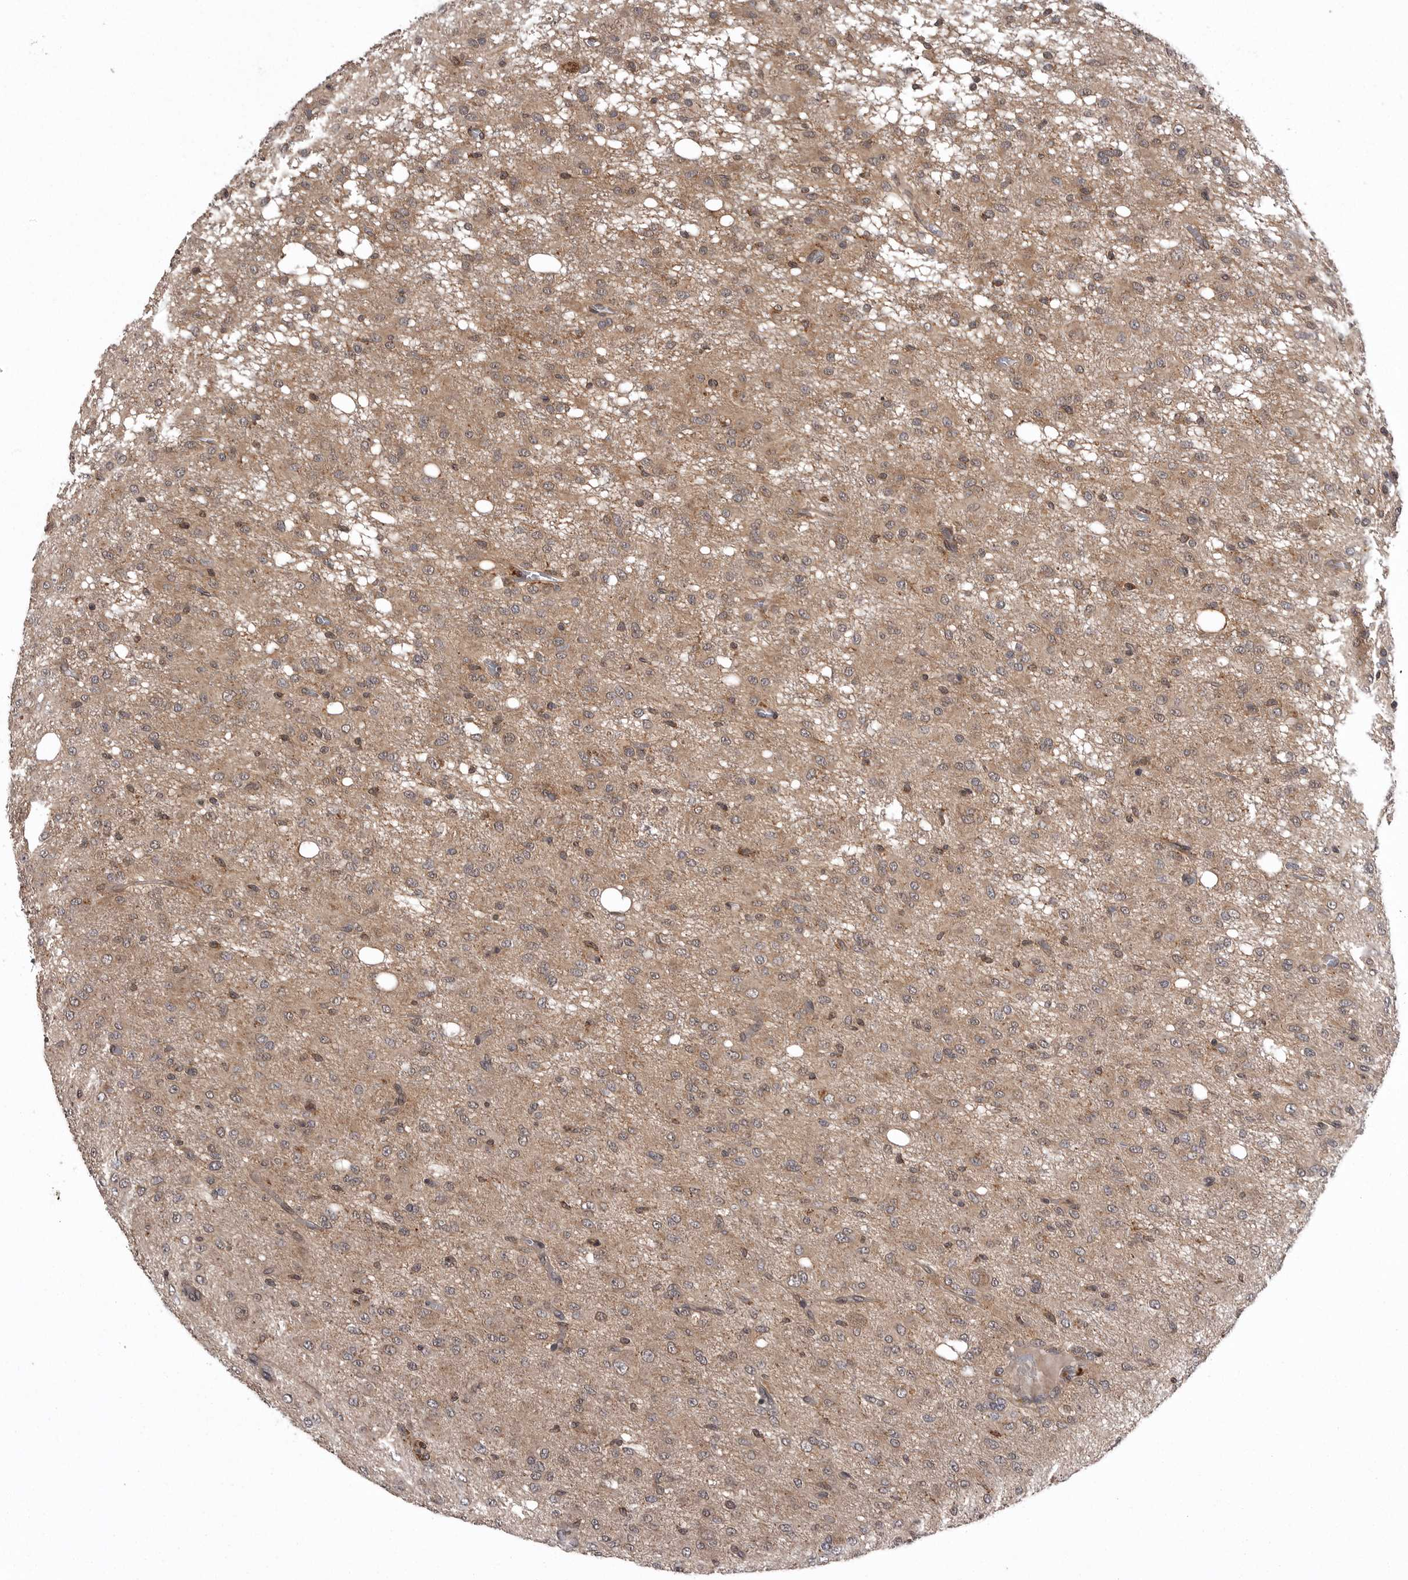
{"staining": {"intensity": "weak", "quantity": "25%-75%", "location": "cytoplasmic/membranous,nuclear"}, "tissue": "glioma", "cell_type": "Tumor cells", "image_type": "cancer", "snomed": [{"axis": "morphology", "description": "Glioma, malignant, High grade"}, {"axis": "topography", "description": "Brain"}], "caption": "High-grade glioma (malignant) stained for a protein shows weak cytoplasmic/membranous and nuclear positivity in tumor cells.", "gene": "AOAH", "patient": {"sex": "female", "age": 59}}